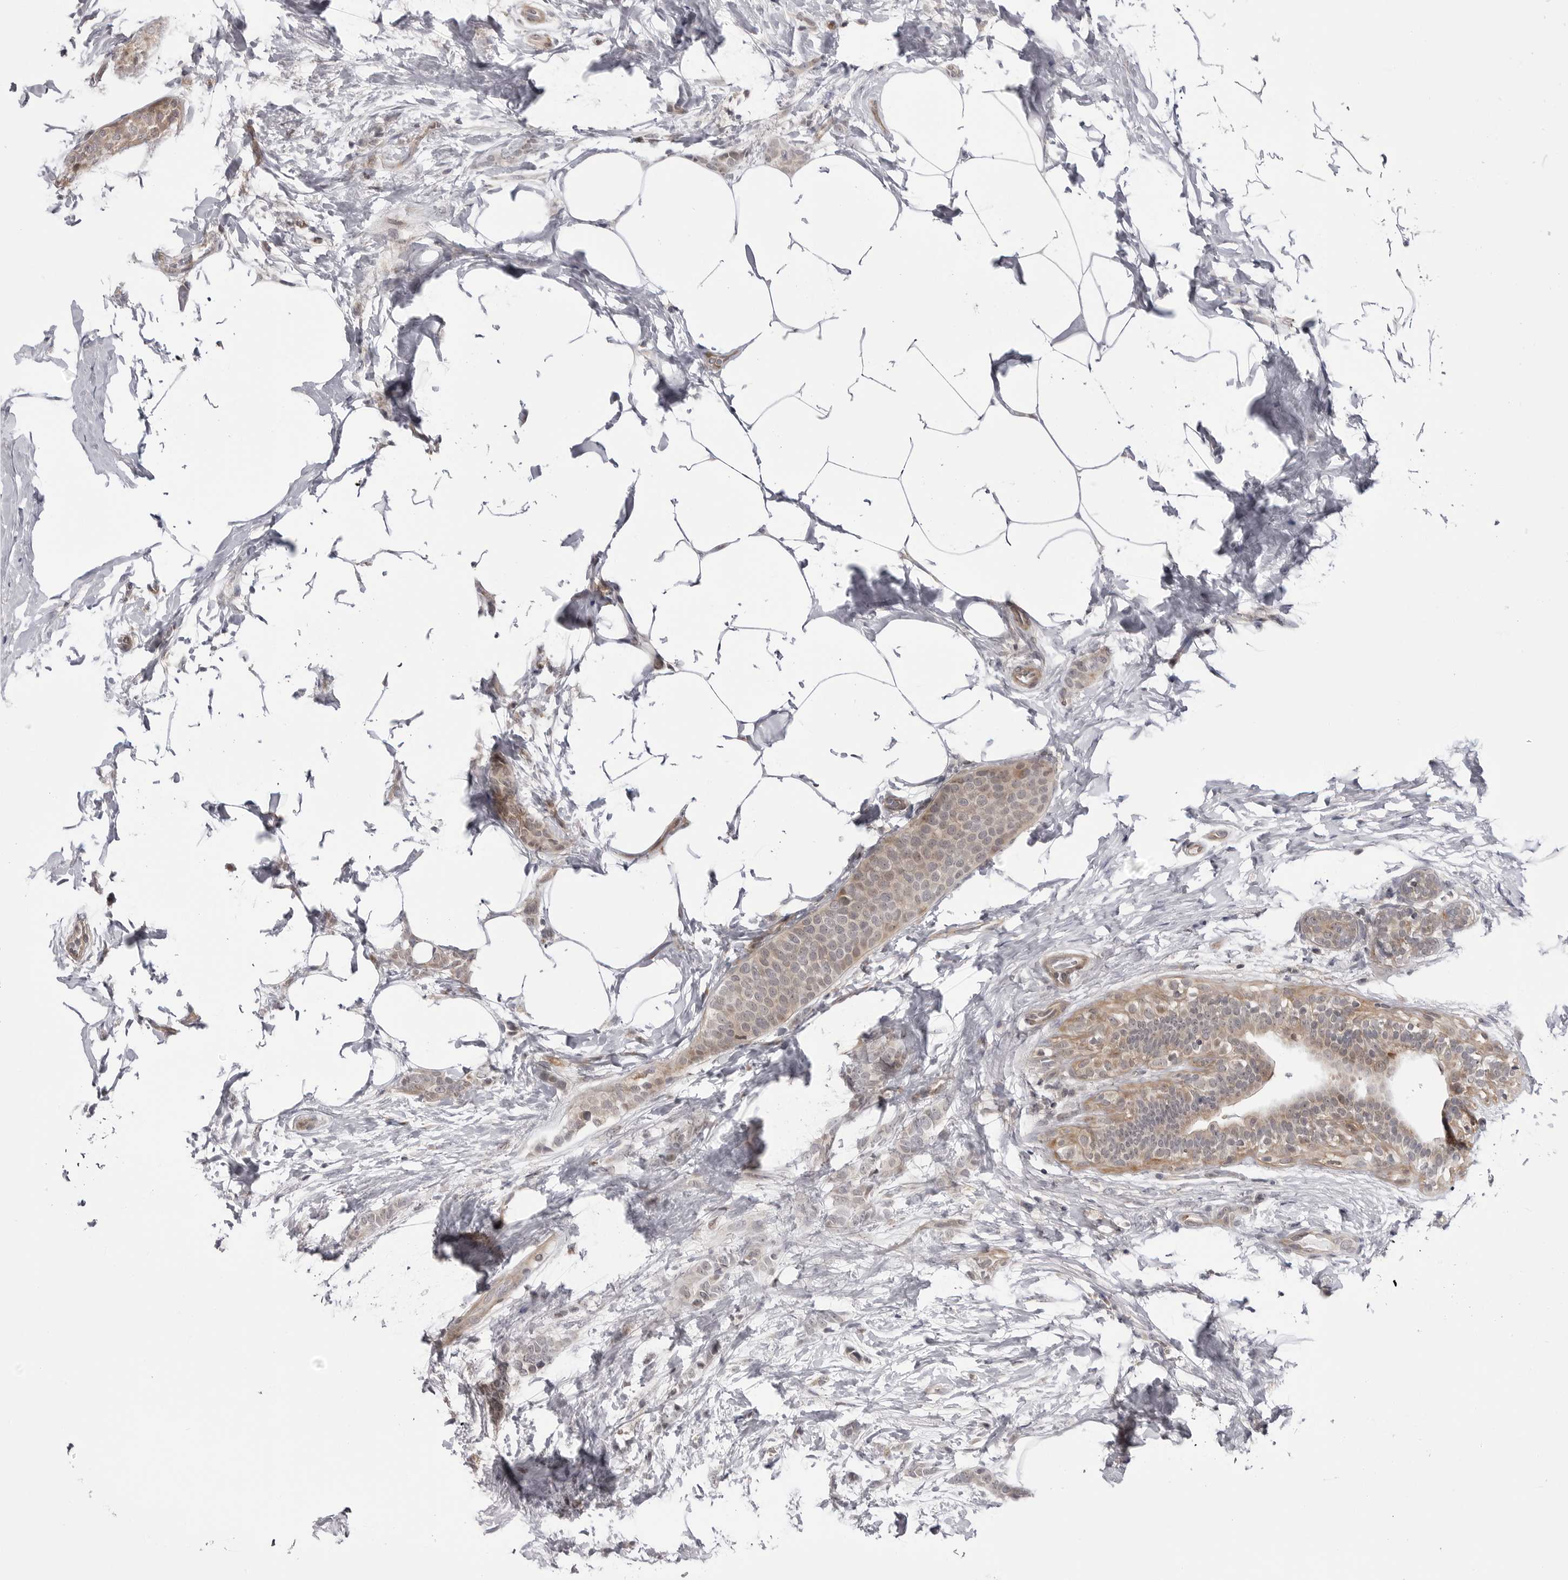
{"staining": {"intensity": "weak", "quantity": "25%-75%", "location": "cytoplasmic/membranous"}, "tissue": "breast cancer", "cell_type": "Tumor cells", "image_type": "cancer", "snomed": [{"axis": "morphology", "description": "Lobular carcinoma, in situ"}, {"axis": "morphology", "description": "Lobular carcinoma"}, {"axis": "topography", "description": "Breast"}], "caption": "Human lobular carcinoma (breast) stained with a brown dye shows weak cytoplasmic/membranous positive staining in about 25%-75% of tumor cells.", "gene": "CCDC18", "patient": {"sex": "female", "age": 41}}